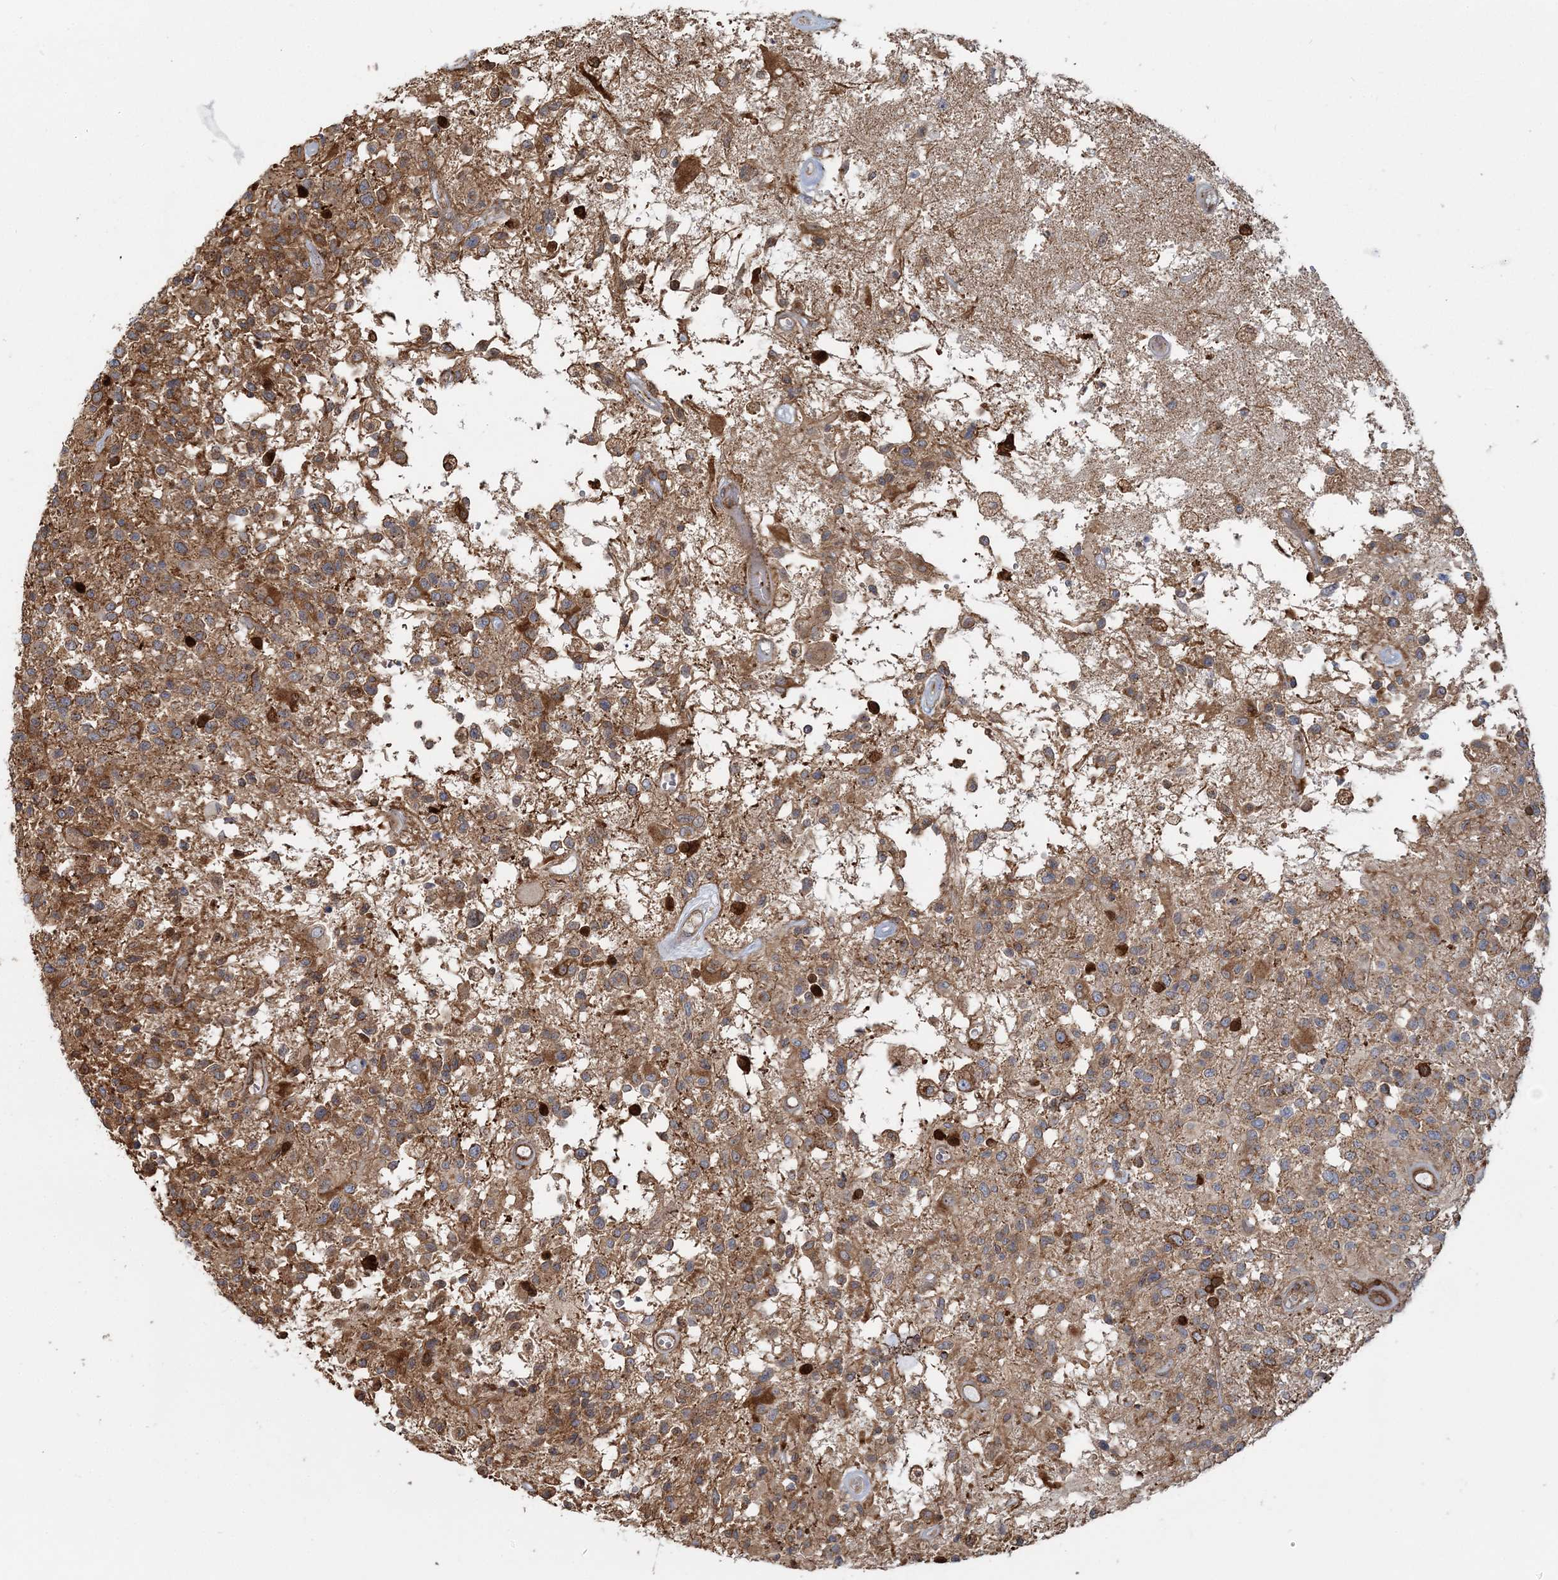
{"staining": {"intensity": "moderate", "quantity": ">75%", "location": "cytoplasmic/membranous"}, "tissue": "glioma", "cell_type": "Tumor cells", "image_type": "cancer", "snomed": [{"axis": "morphology", "description": "Glioma, malignant, High grade"}, {"axis": "morphology", "description": "Glioblastoma, NOS"}, {"axis": "topography", "description": "Brain"}], "caption": "Glioma stained with DAB immunohistochemistry shows medium levels of moderate cytoplasmic/membranous positivity in about >75% of tumor cells.", "gene": "TRAF3IP2", "patient": {"sex": "male", "age": 60}}